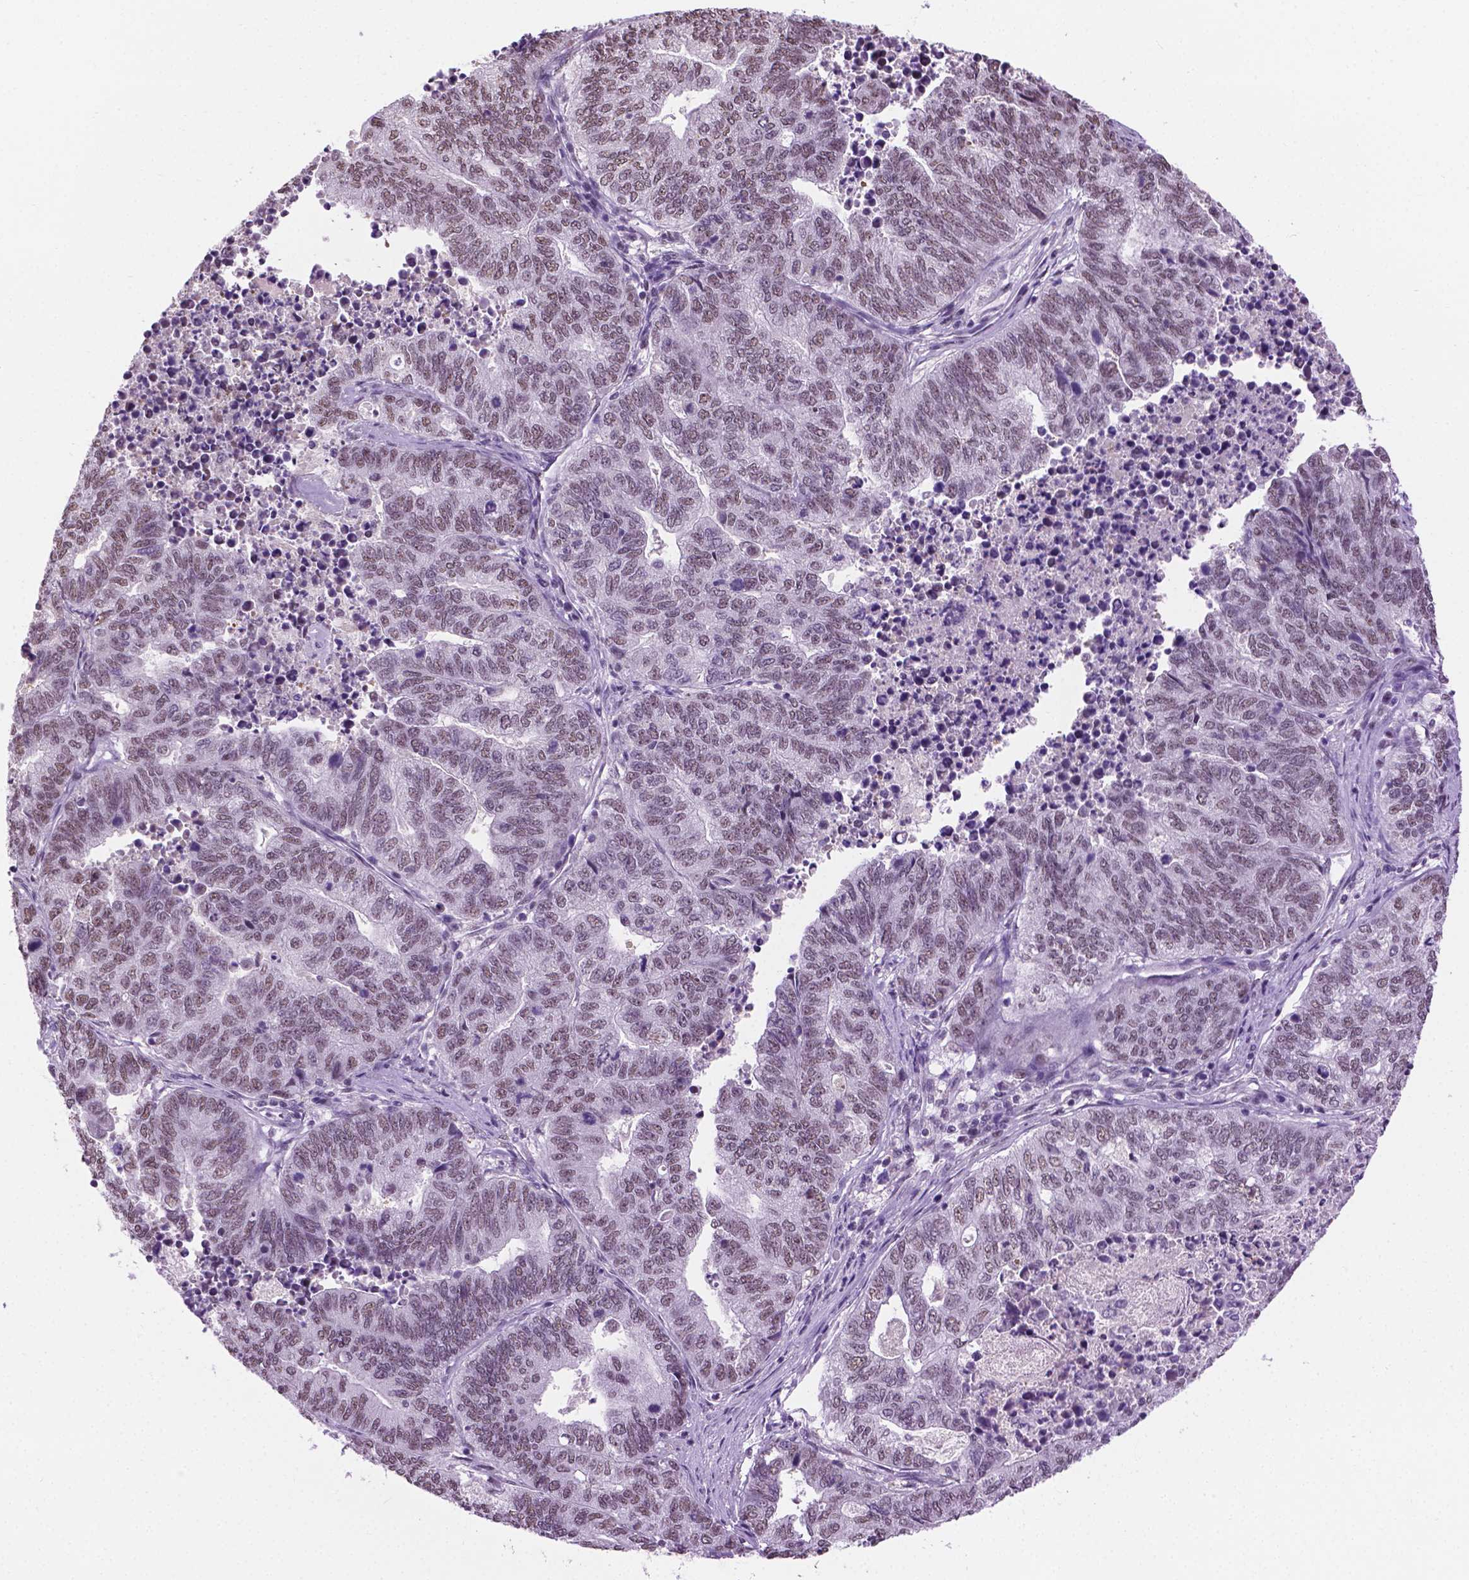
{"staining": {"intensity": "weak", "quantity": "25%-75%", "location": "nuclear"}, "tissue": "stomach cancer", "cell_type": "Tumor cells", "image_type": "cancer", "snomed": [{"axis": "morphology", "description": "Adenocarcinoma, NOS"}, {"axis": "topography", "description": "Stomach, upper"}], "caption": "IHC of stomach adenocarcinoma reveals low levels of weak nuclear positivity in approximately 25%-75% of tumor cells. (brown staining indicates protein expression, while blue staining denotes nuclei).", "gene": "ABI2", "patient": {"sex": "female", "age": 67}}